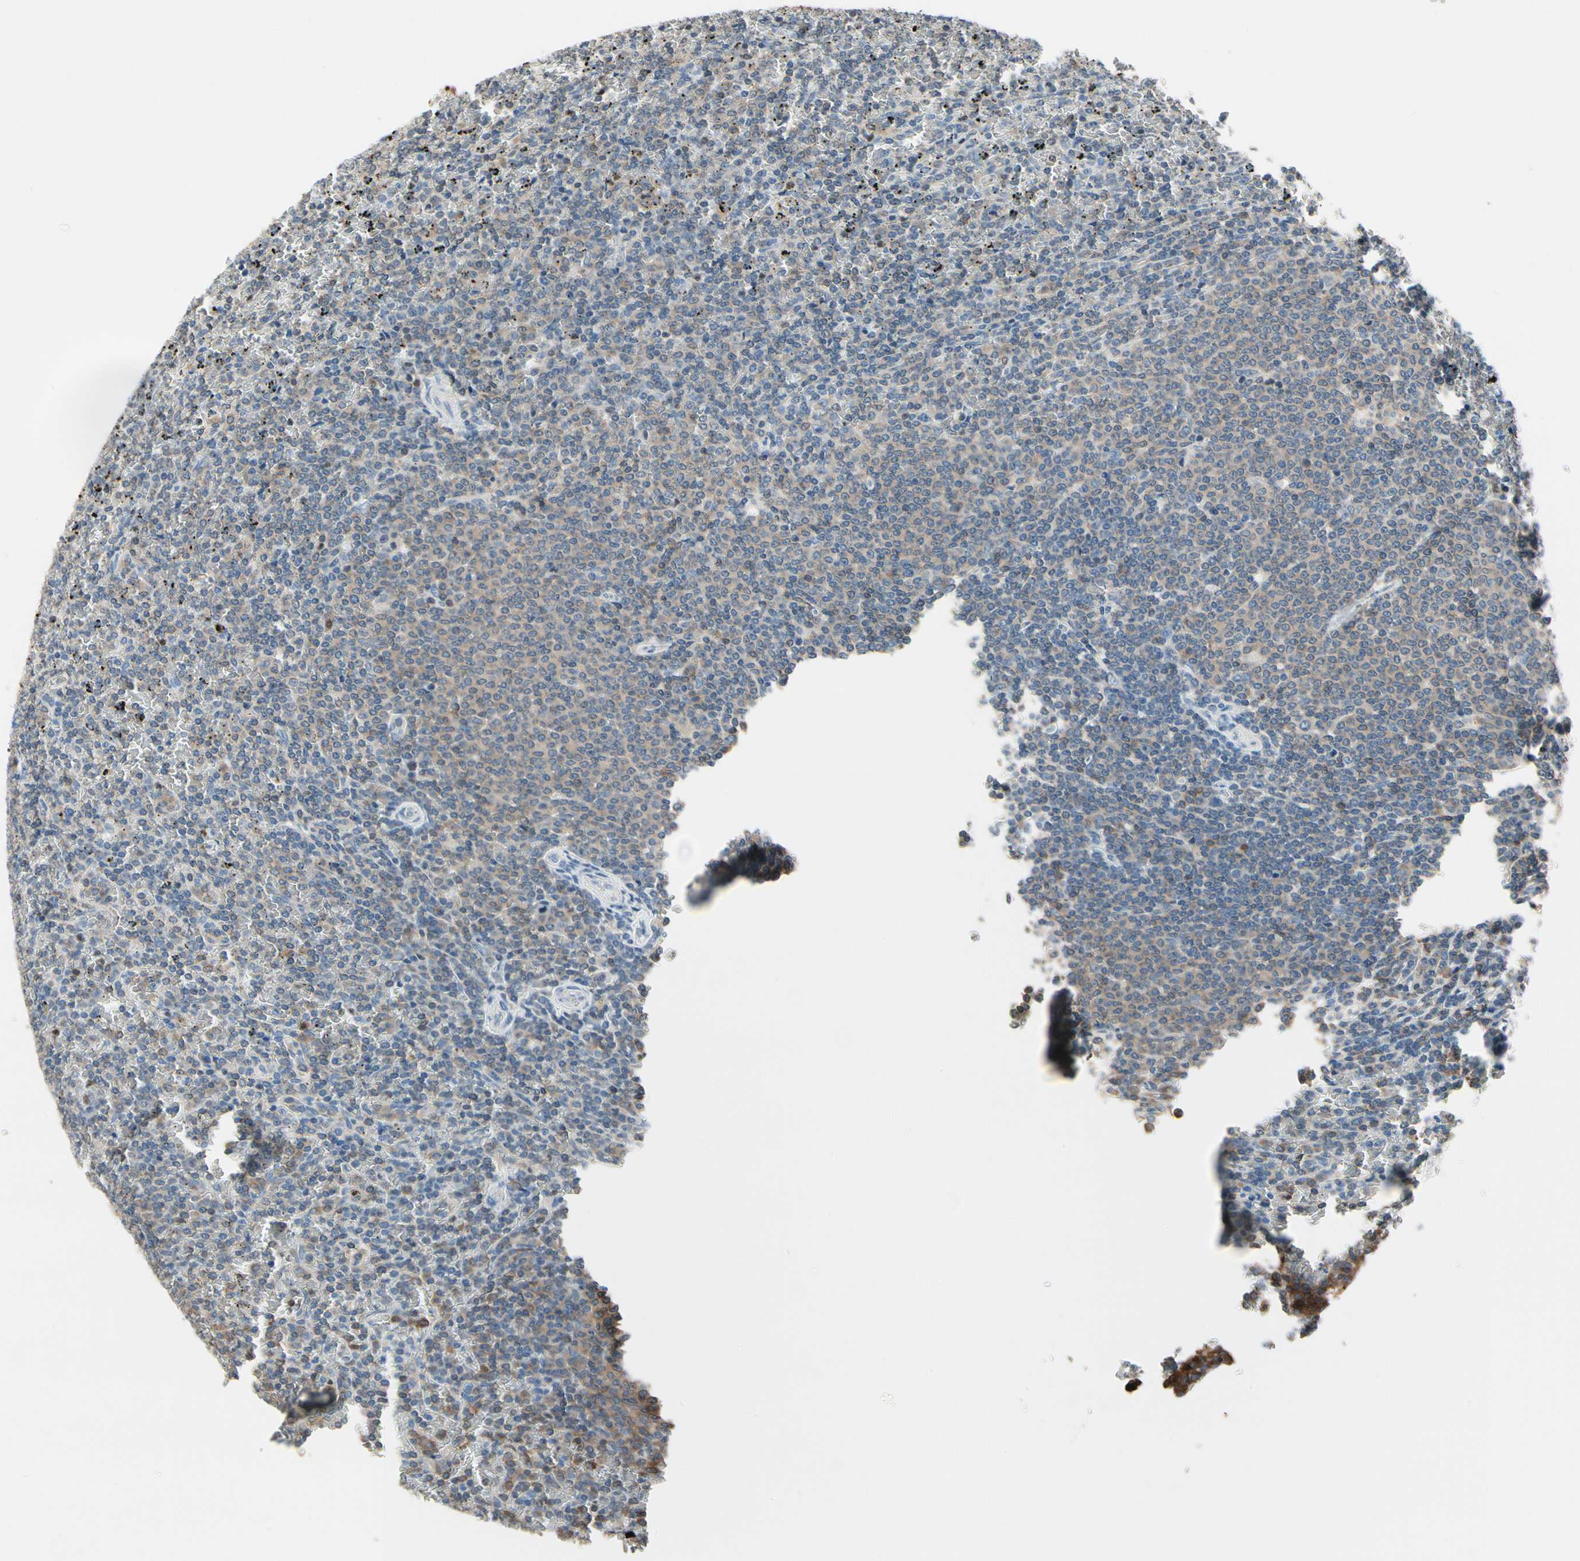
{"staining": {"intensity": "weak", "quantity": "<25%", "location": "cytoplasmic/membranous"}, "tissue": "lymphoma", "cell_type": "Tumor cells", "image_type": "cancer", "snomed": [{"axis": "morphology", "description": "Malignant lymphoma, non-Hodgkin's type, Low grade"}, {"axis": "topography", "description": "Spleen"}], "caption": "Immunohistochemical staining of lymphoma displays no significant positivity in tumor cells.", "gene": "NFATC2", "patient": {"sex": "female", "age": 77}}